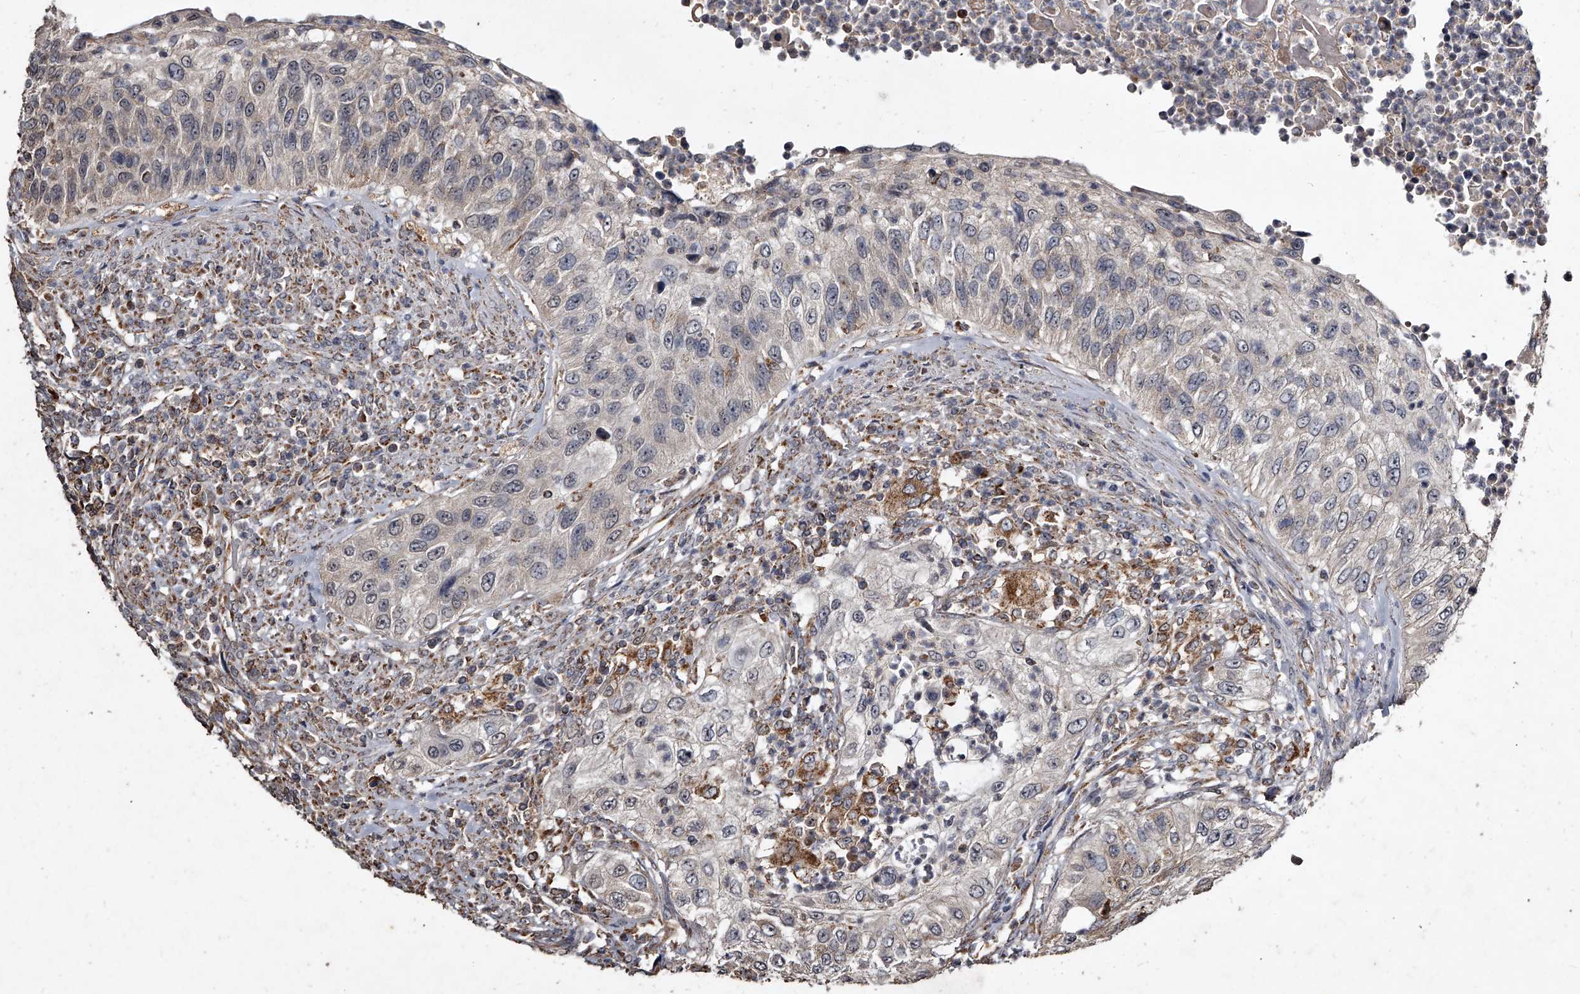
{"staining": {"intensity": "moderate", "quantity": "<25%", "location": "cytoplasmic/membranous"}, "tissue": "urothelial cancer", "cell_type": "Tumor cells", "image_type": "cancer", "snomed": [{"axis": "morphology", "description": "Urothelial carcinoma, High grade"}, {"axis": "topography", "description": "Urinary bladder"}], "caption": "Protein staining by IHC displays moderate cytoplasmic/membranous expression in approximately <25% of tumor cells in urothelial cancer. Using DAB (3,3'-diaminobenzidine) (brown) and hematoxylin (blue) stains, captured at high magnification using brightfield microscopy.", "gene": "GPR183", "patient": {"sex": "female", "age": 60}}